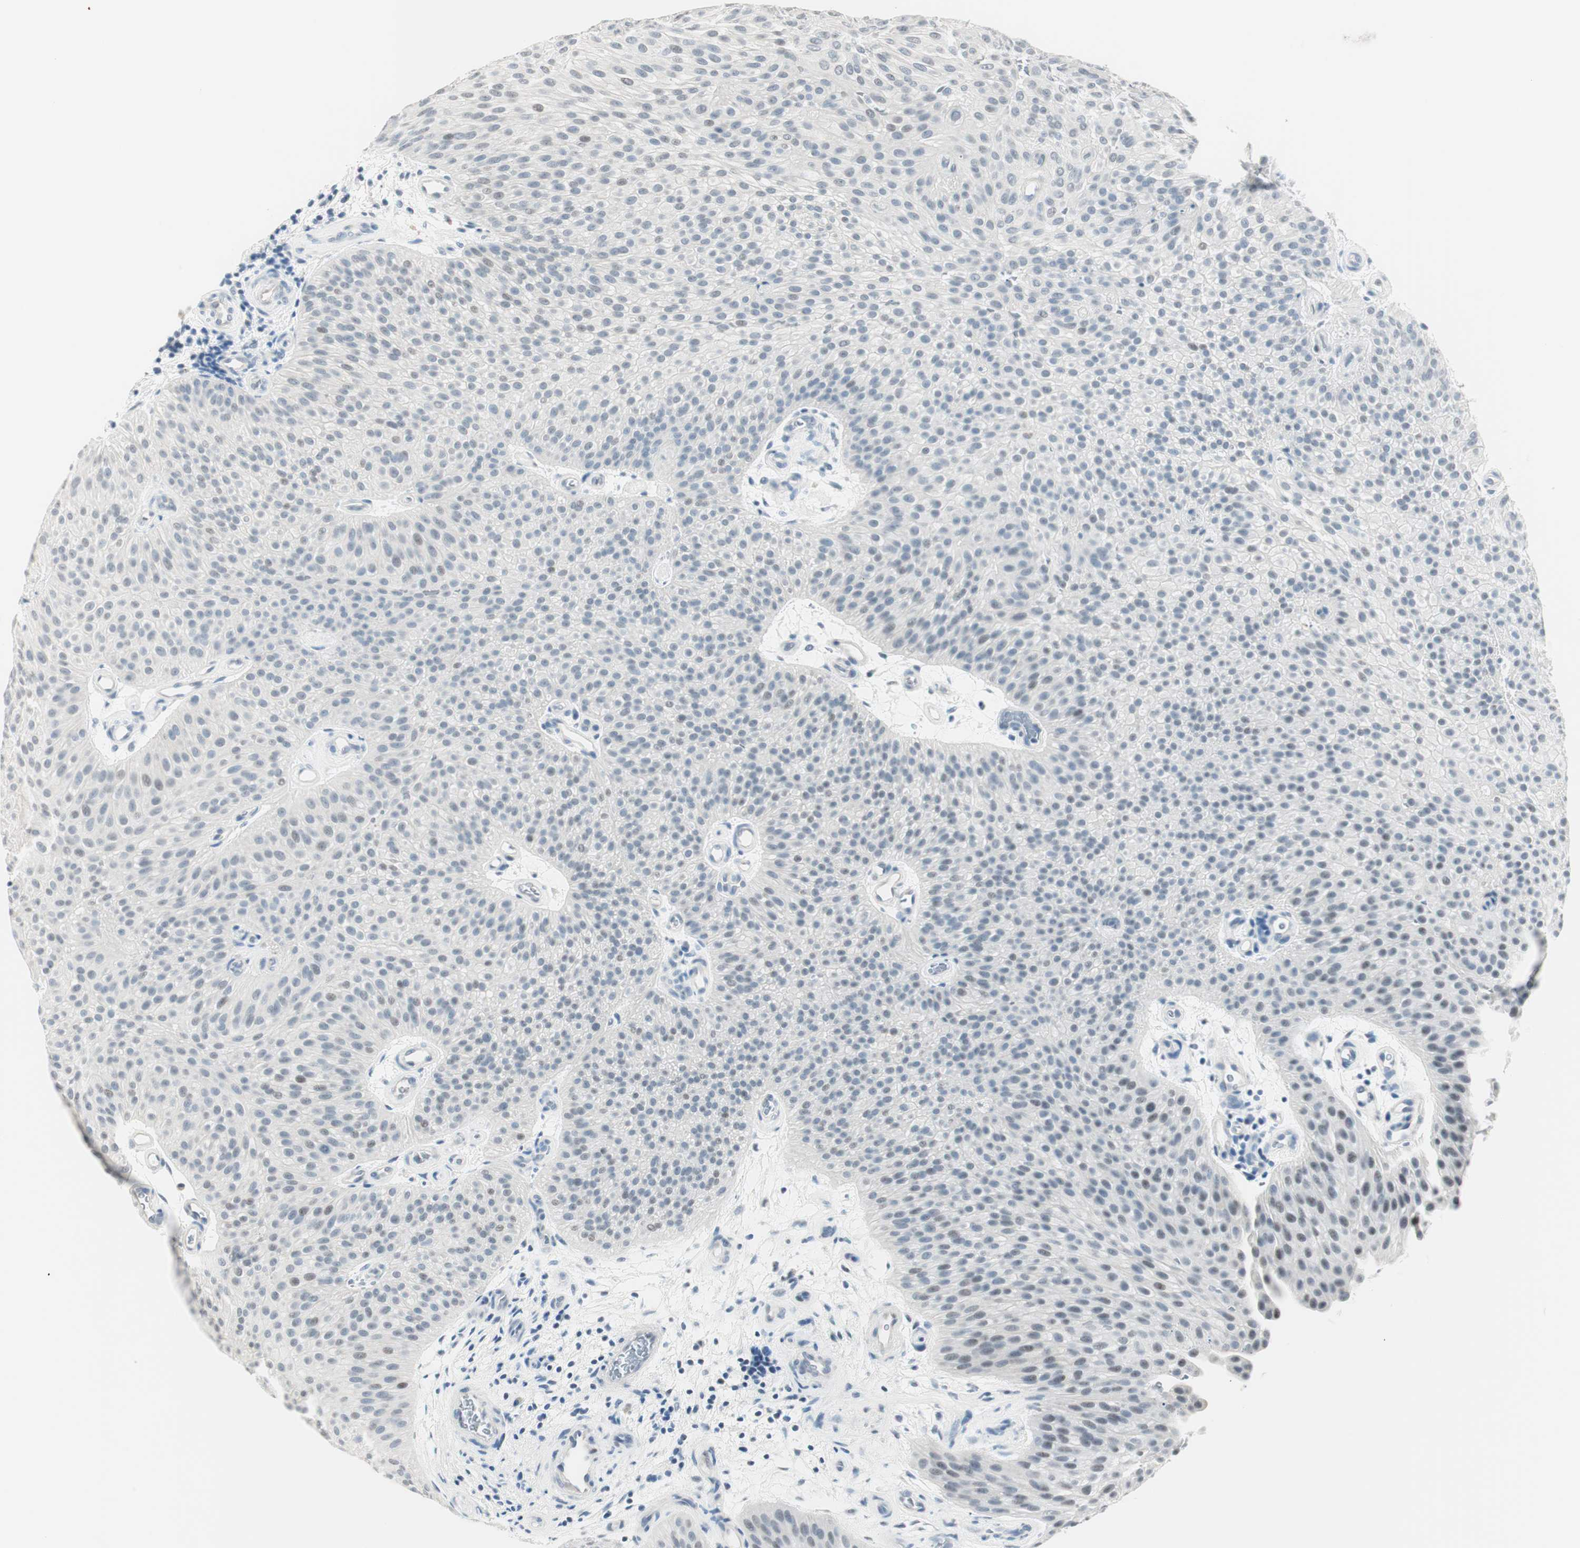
{"staining": {"intensity": "negative", "quantity": "none", "location": "none"}, "tissue": "urothelial cancer", "cell_type": "Tumor cells", "image_type": "cancer", "snomed": [{"axis": "morphology", "description": "Urothelial carcinoma, Low grade"}, {"axis": "topography", "description": "Urinary bladder"}], "caption": "This micrograph is of urothelial carcinoma (low-grade) stained with immunohistochemistry to label a protein in brown with the nuclei are counter-stained blue. There is no expression in tumor cells. (DAB IHC with hematoxylin counter stain).", "gene": "HOXB13", "patient": {"sex": "female", "age": 60}}